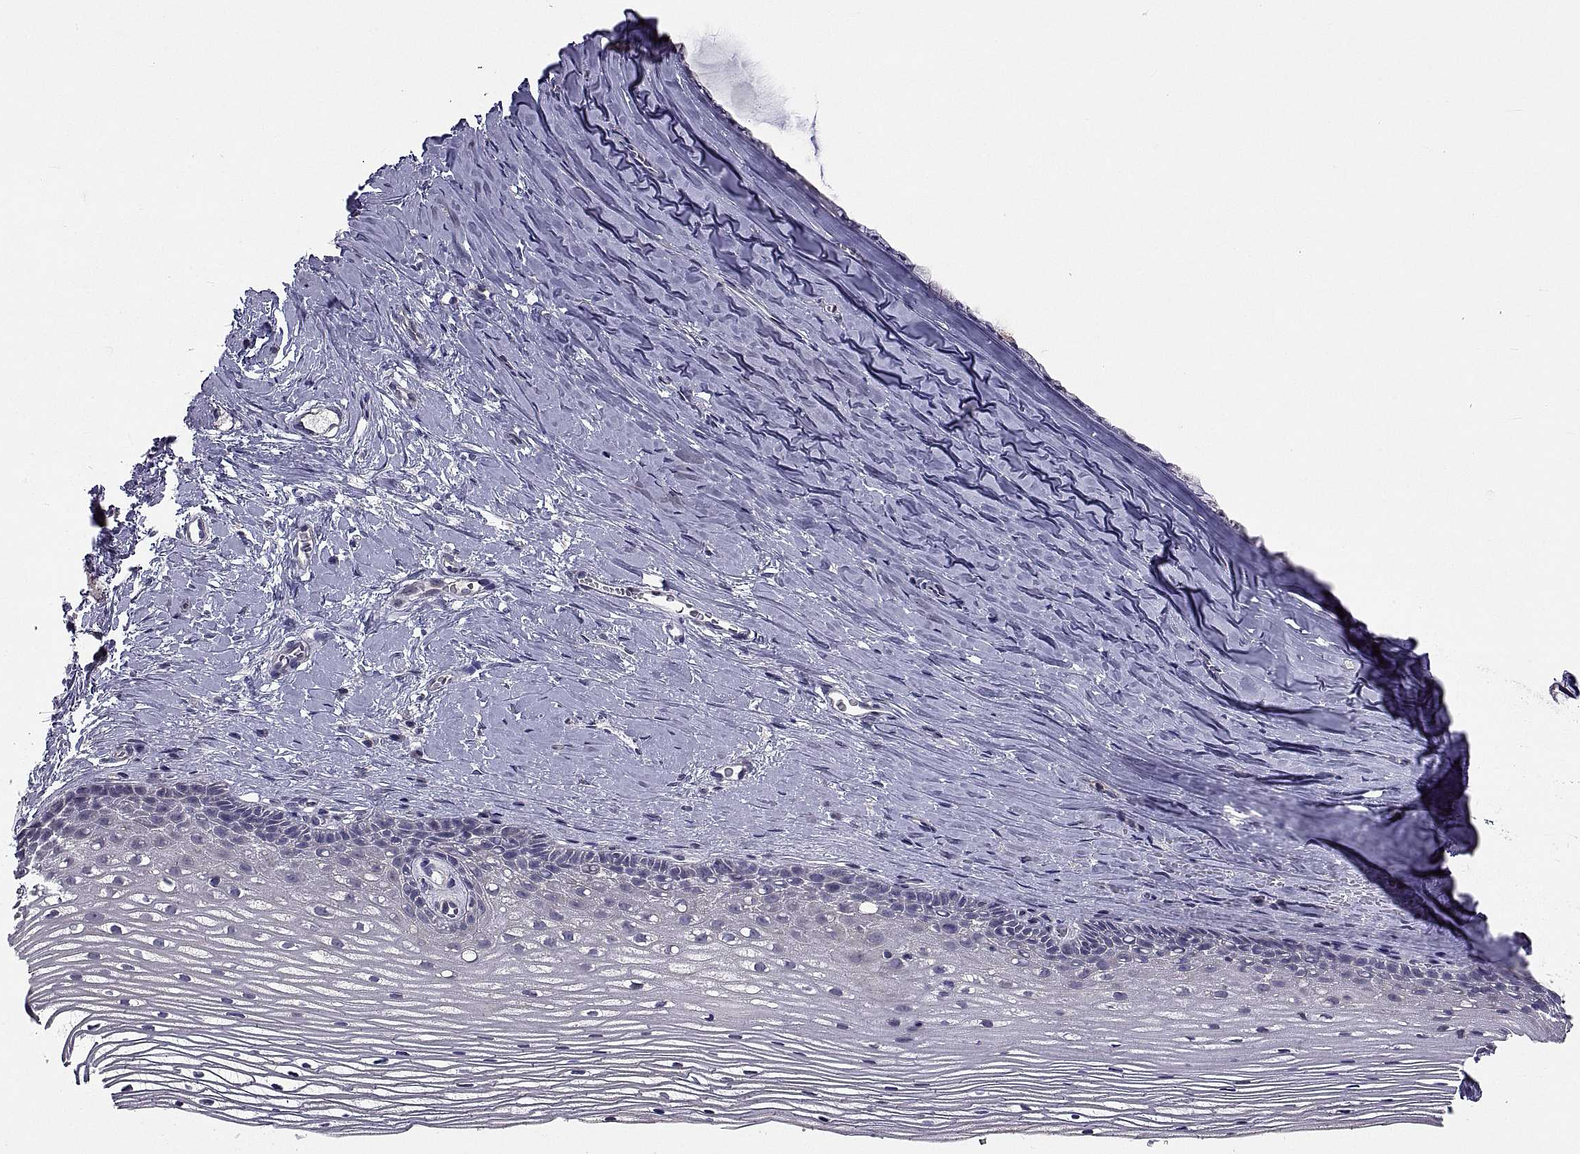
{"staining": {"intensity": "negative", "quantity": "none", "location": "none"}, "tissue": "cervix", "cell_type": "Glandular cells", "image_type": "normal", "snomed": [{"axis": "morphology", "description": "Normal tissue, NOS"}, {"axis": "topography", "description": "Cervix"}], "caption": "DAB immunohistochemical staining of normal cervix exhibits no significant staining in glandular cells. The staining was performed using DAB (3,3'-diaminobenzidine) to visualize the protein expression in brown, while the nuclei were stained in blue with hematoxylin (Magnification: 20x).", "gene": "NPTX2", "patient": {"sex": "female", "age": 40}}